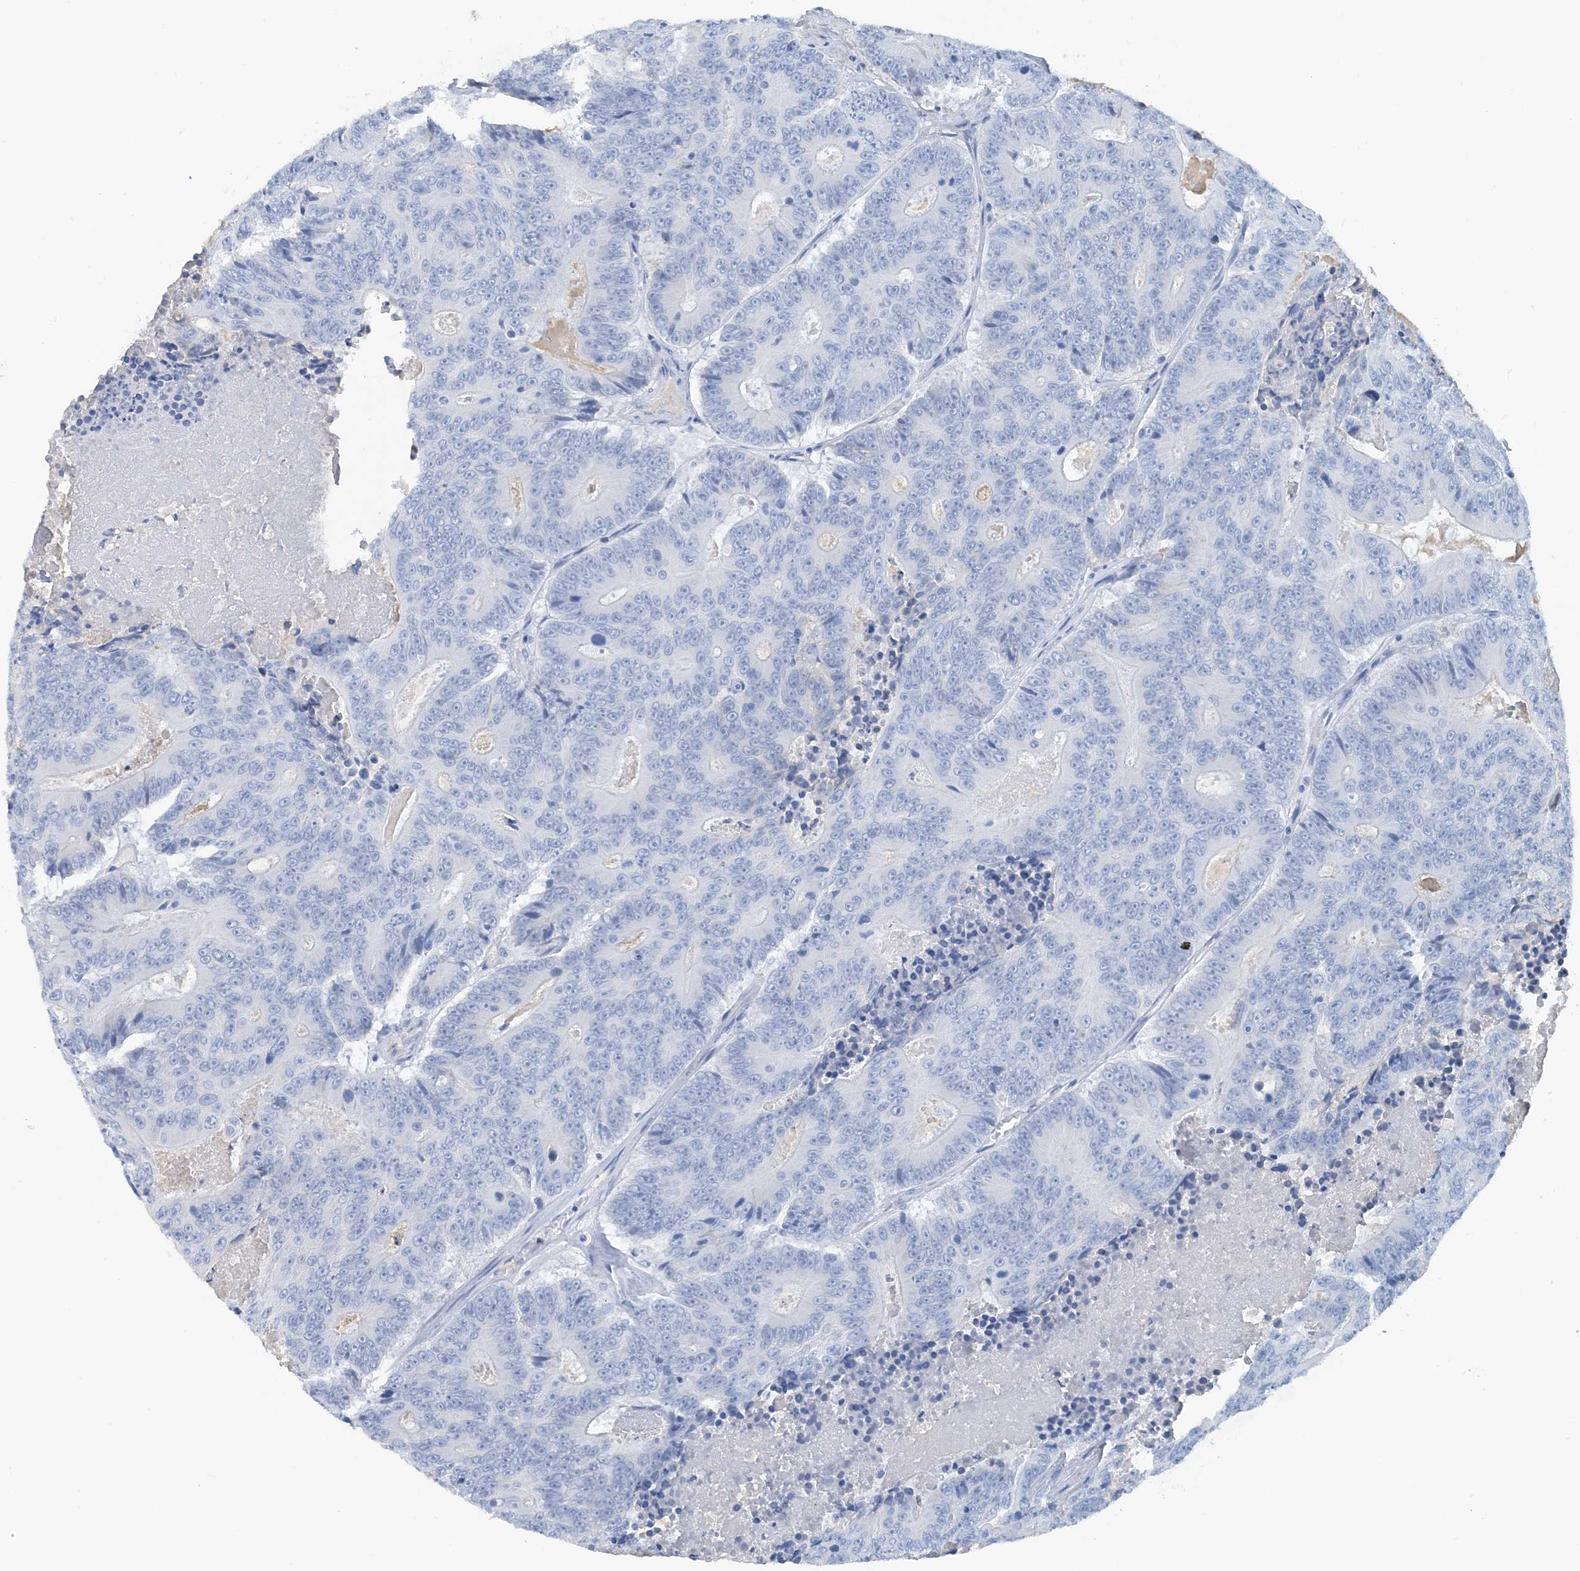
{"staining": {"intensity": "negative", "quantity": "none", "location": "none"}, "tissue": "colorectal cancer", "cell_type": "Tumor cells", "image_type": "cancer", "snomed": [{"axis": "morphology", "description": "Adenocarcinoma, NOS"}, {"axis": "topography", "description": "Colon"}], "caption": "A photomicrograph of human colorectal adenocarcinoma is negative for staining in tumor cells. (DAB immunohistochemistry (IHC), high magnification).", "gene": "CTRL", "patient": {"sex": "male", "age": 83}}